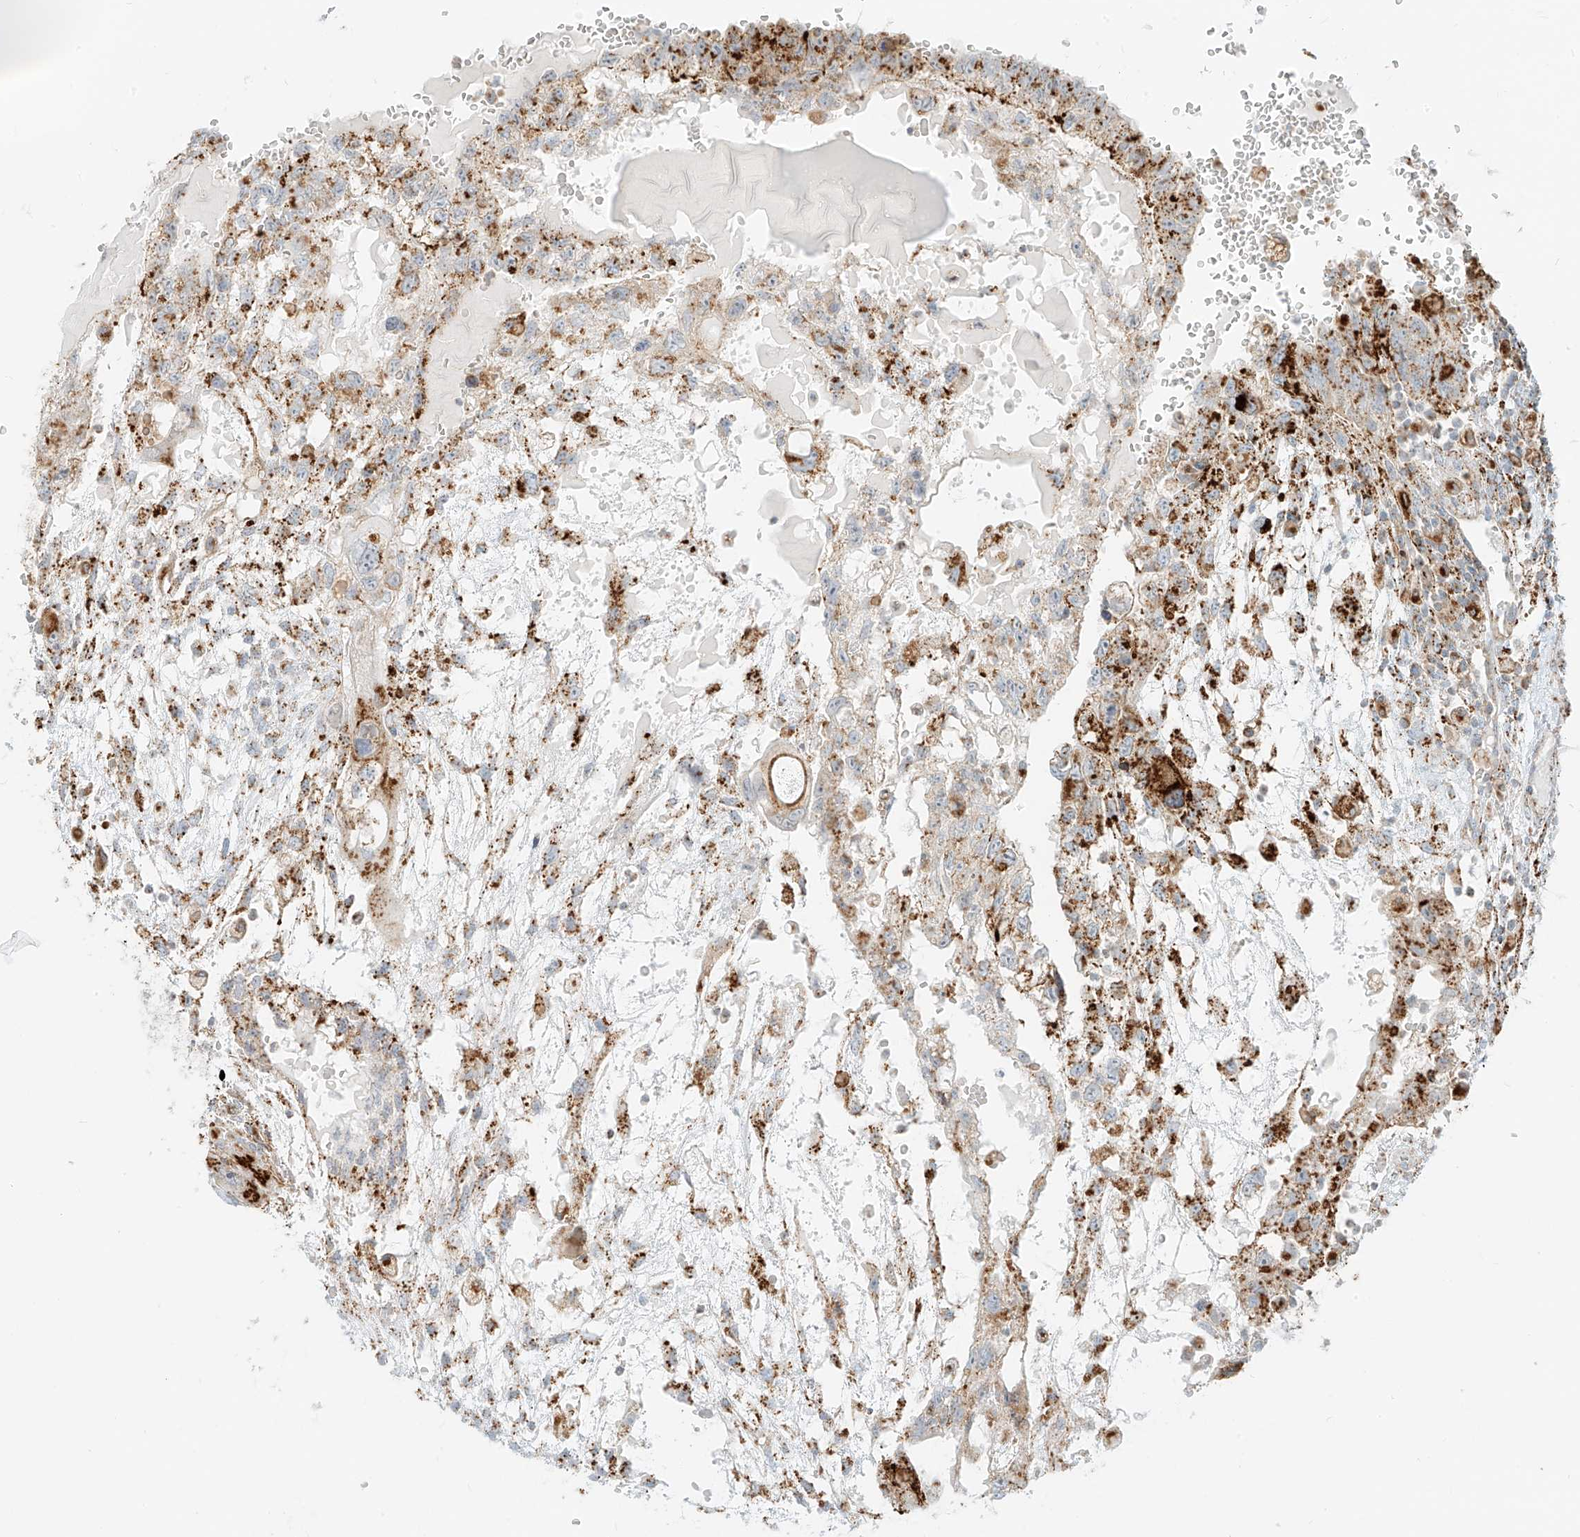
{"staining": {"intensity": "moderate", "quantity": ">75%", "location": "cytoplasmic/membranous"}, "tissue": "testis cancer", "cell_type": "Tumor cells", "image_type": "cancer", "snomed": [{"axis": "morphology", "description": "Carcinoma, Embryonal, NOS"}, {"axis": "topography", "description": "Testis"}], "caption": "A high-resolution histopathology image shows immunohistochemistry (IHC) staining of testis cancer (embryonal carcinoma), which displays moderate cytoplasmic/membranous expression in approximately >75% of tumor cells.", "gene": "SLC35F6", "patient": {"sex": "male", "age": 36}}